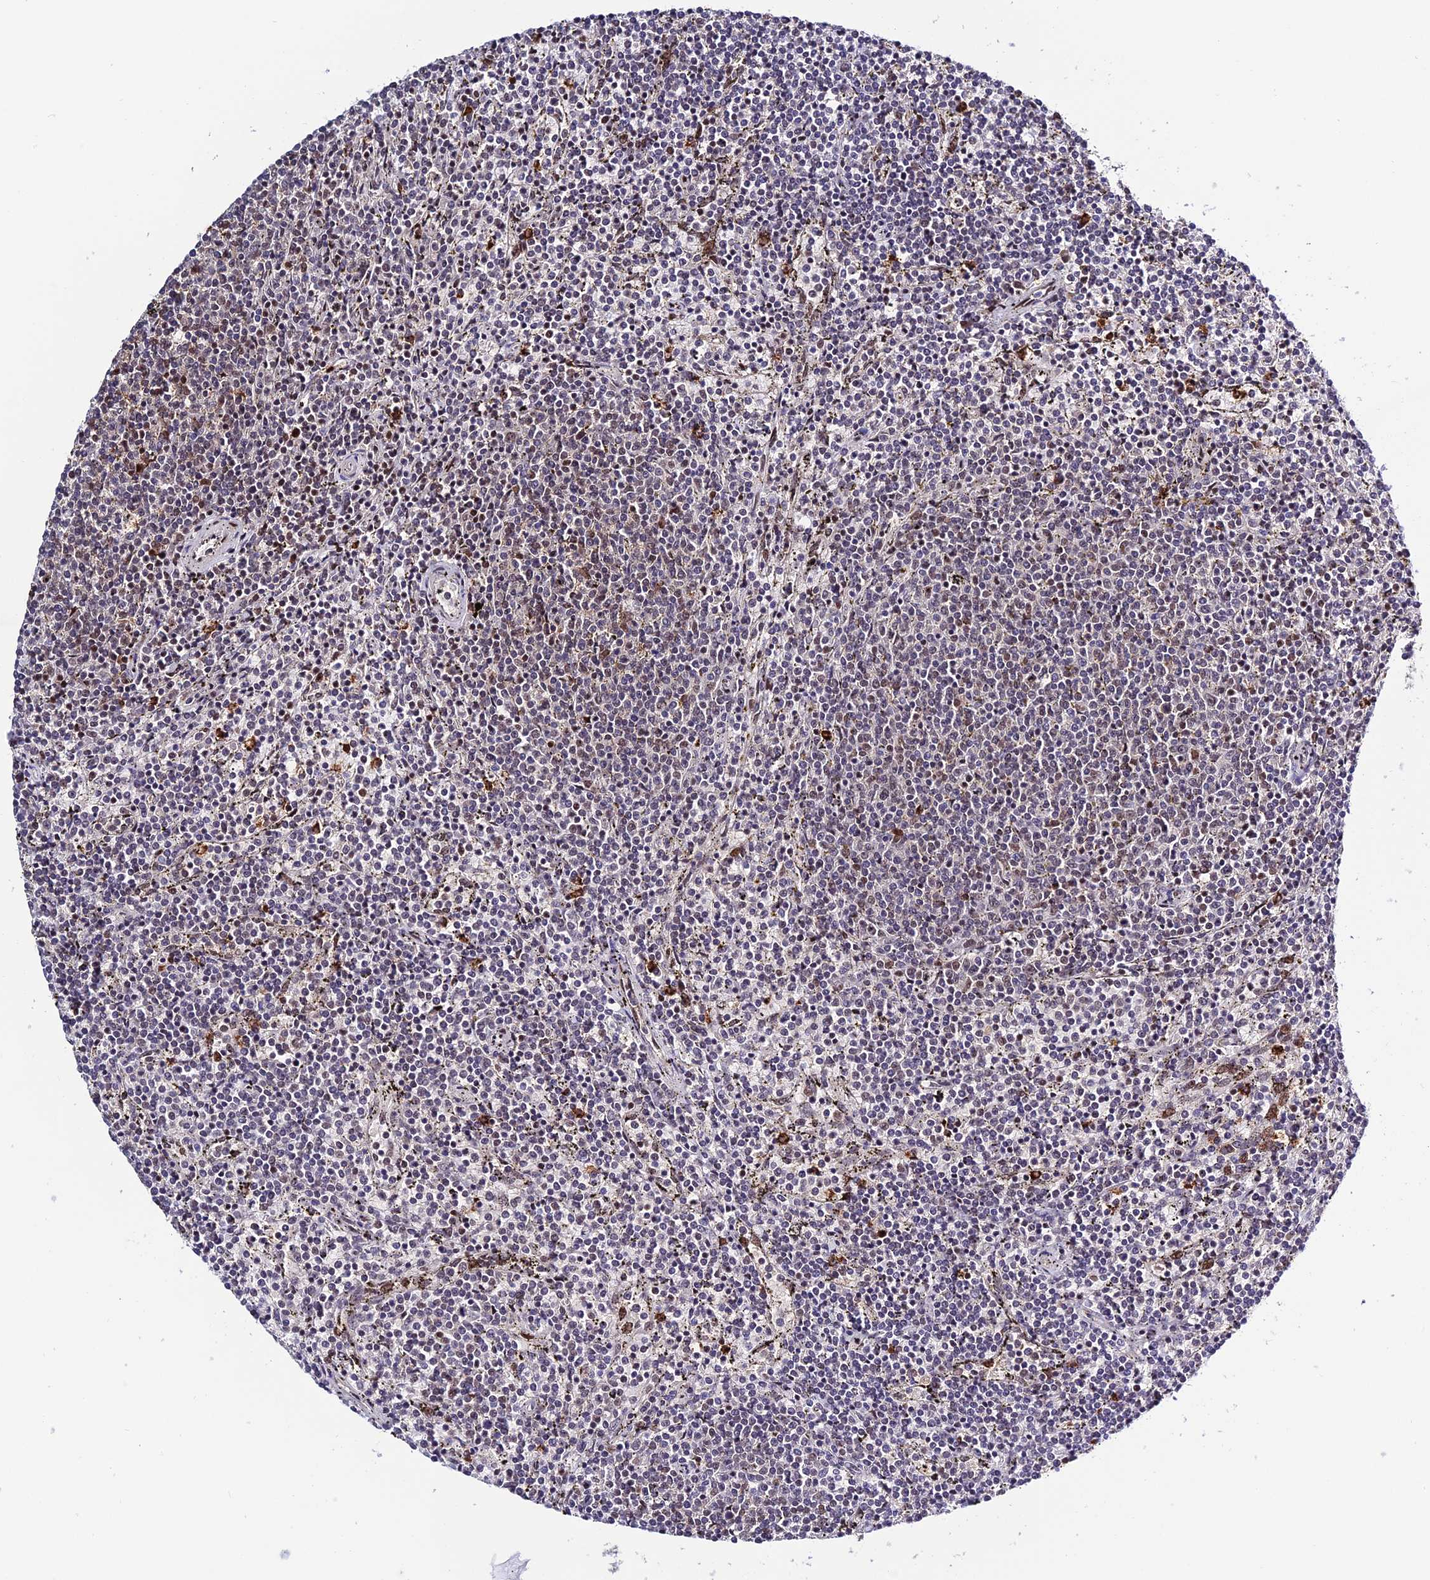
{"staining": {"intensity": "negative", "quantity": "none", "location": "none"}, "tissue": "lymphoma", "cell_type": "Tumor cells", "image_type": "cancer", "snomed": [{"axis": "morphology", "description": "Malignant lymphoma, non-Hodgkin's type, Low grade"}, {"axis": "topography", "description": "Spleen"}], "caption": "Tumor cells are negative for brown protein staining in low-grade malignant lymphoma, non-Hodgkin's type.", "gene": "SYT15", "patient": {"sex": "female", "age": 50}}